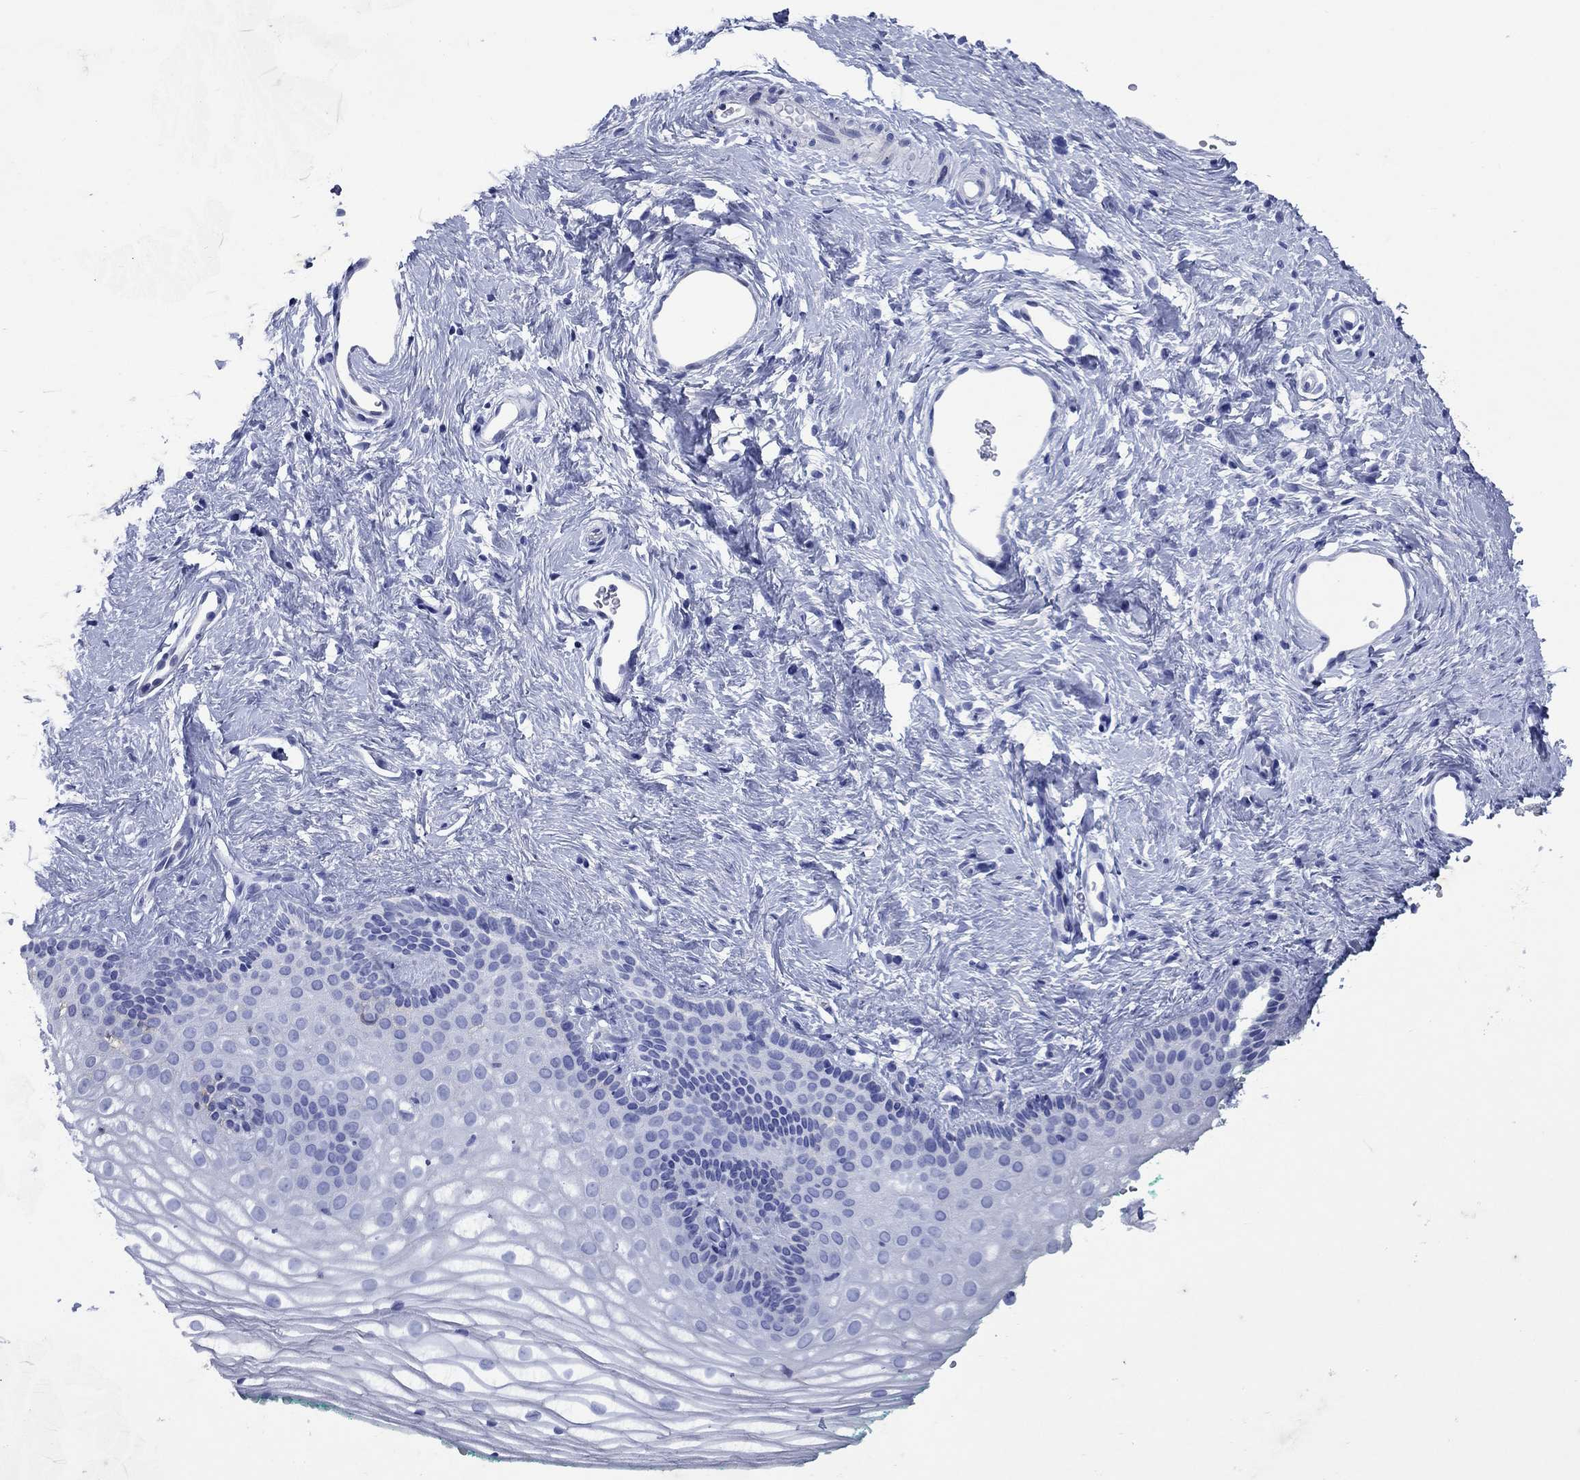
{"staining": {"intensity": "negative", "quantity": "none", "location": "none"}, "tissue": "vagina", "cell_type": "Squamous epithelial cells", "image_type": "normal", "snomed": [{"axis": "morphology", "description": "Normal tissue, NOS"}, {"axis": "topography", "description": "Vagina"}], "caption": "A photomicrograph of human vagina is negative for staining in squamous epithelial cells. (Stains: DAB IHC with hematoxylin counter stain, Microscopy: brightfield microscopy at high magnification).", "gene": "CD1A", "patient": {"sex": "female", "age": 36}}